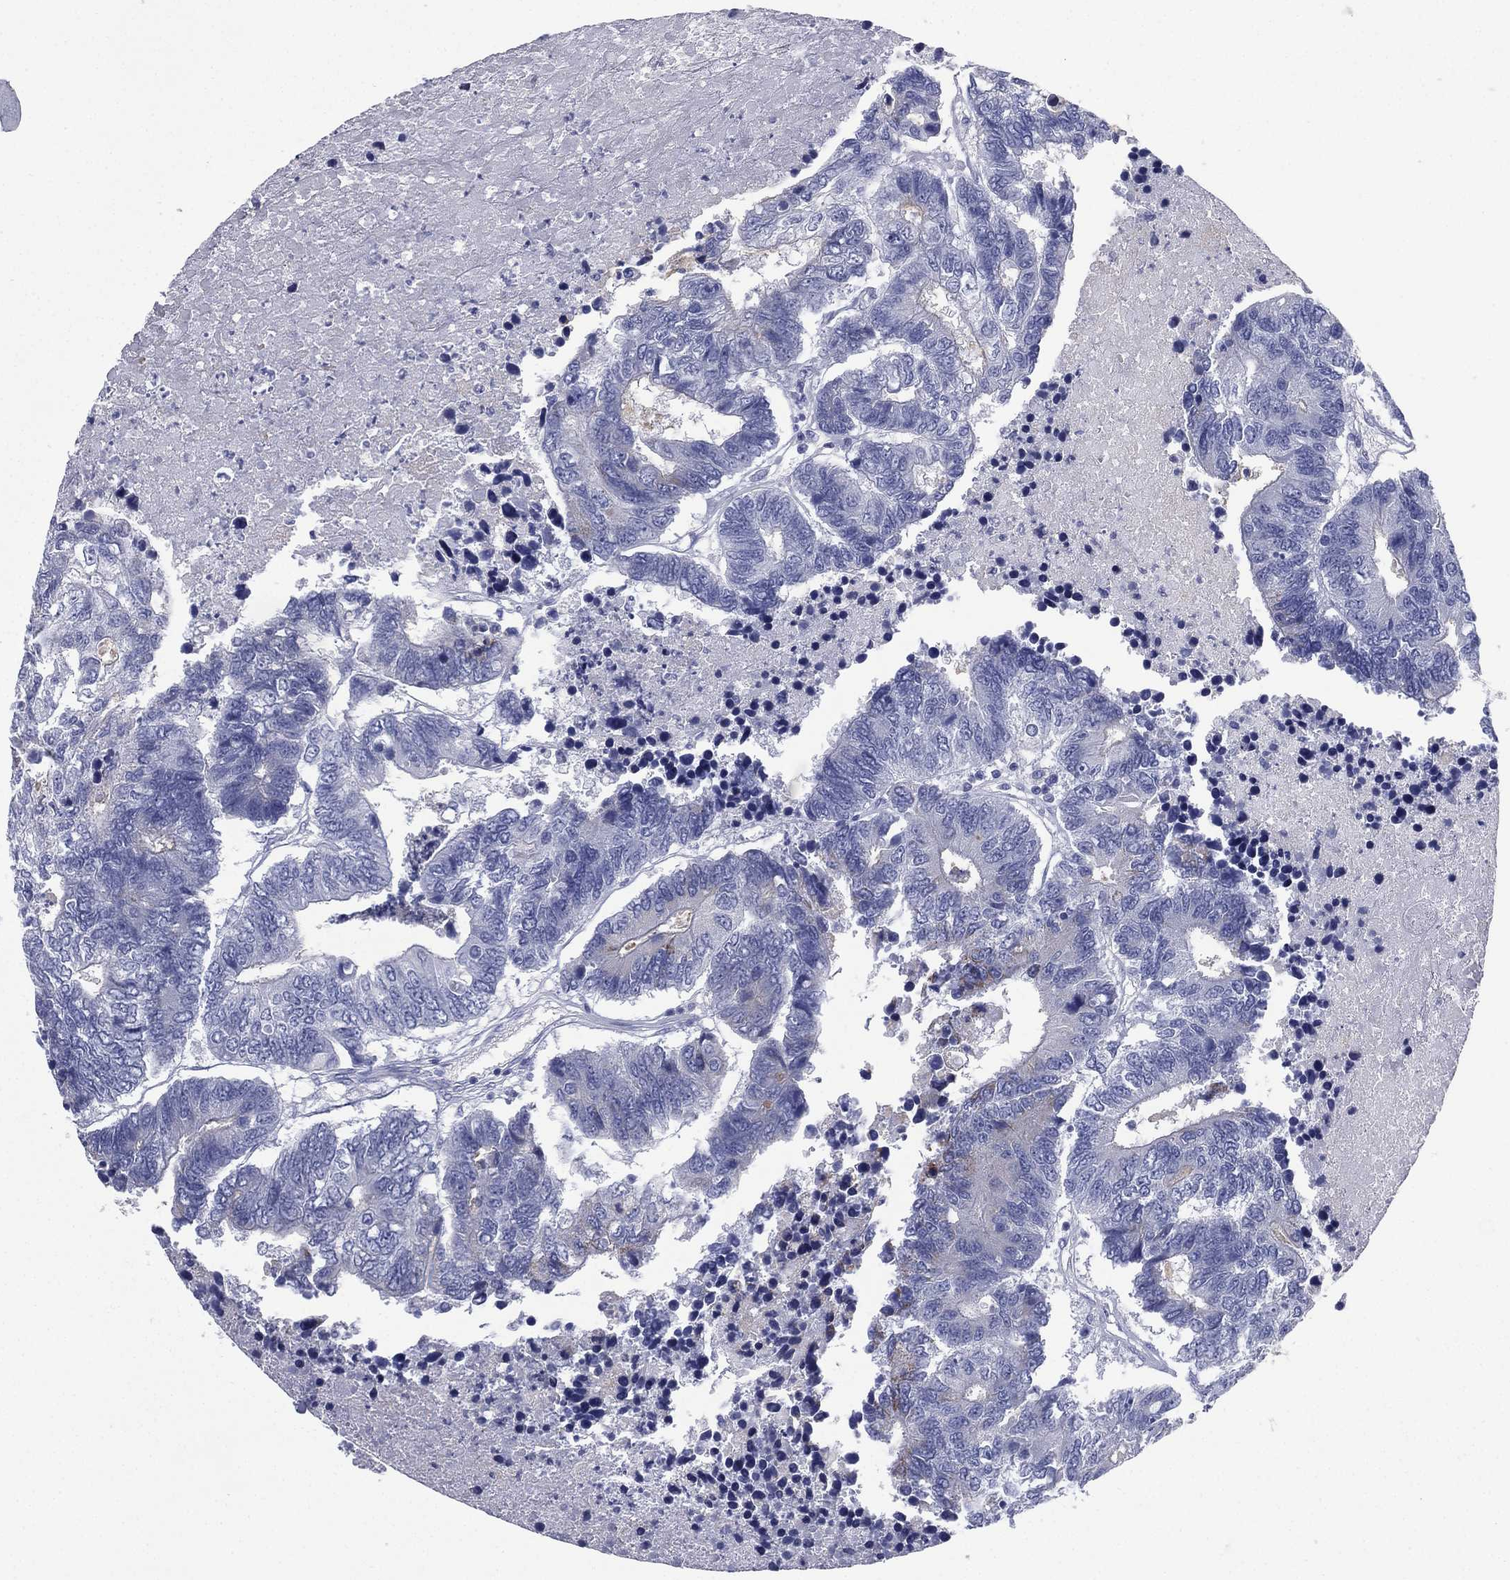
{"staining": {"intensity": "negative", "quantity": "none", "location": "none"}, "tissue": "colorectal cancer", "cell_type": "Tumor cells", "image_type": "cancer", "snomed": [{"axis": "morphology", "description": "Adenocarcinoma, NOS"}, {"axis": "topography", "description": "Colon"}], "caption": "The image demonstrates no staining of tumor cells in colorectal cancer.", "gene": "FCER2", "patient": {"sex": "female", "age": 48}}